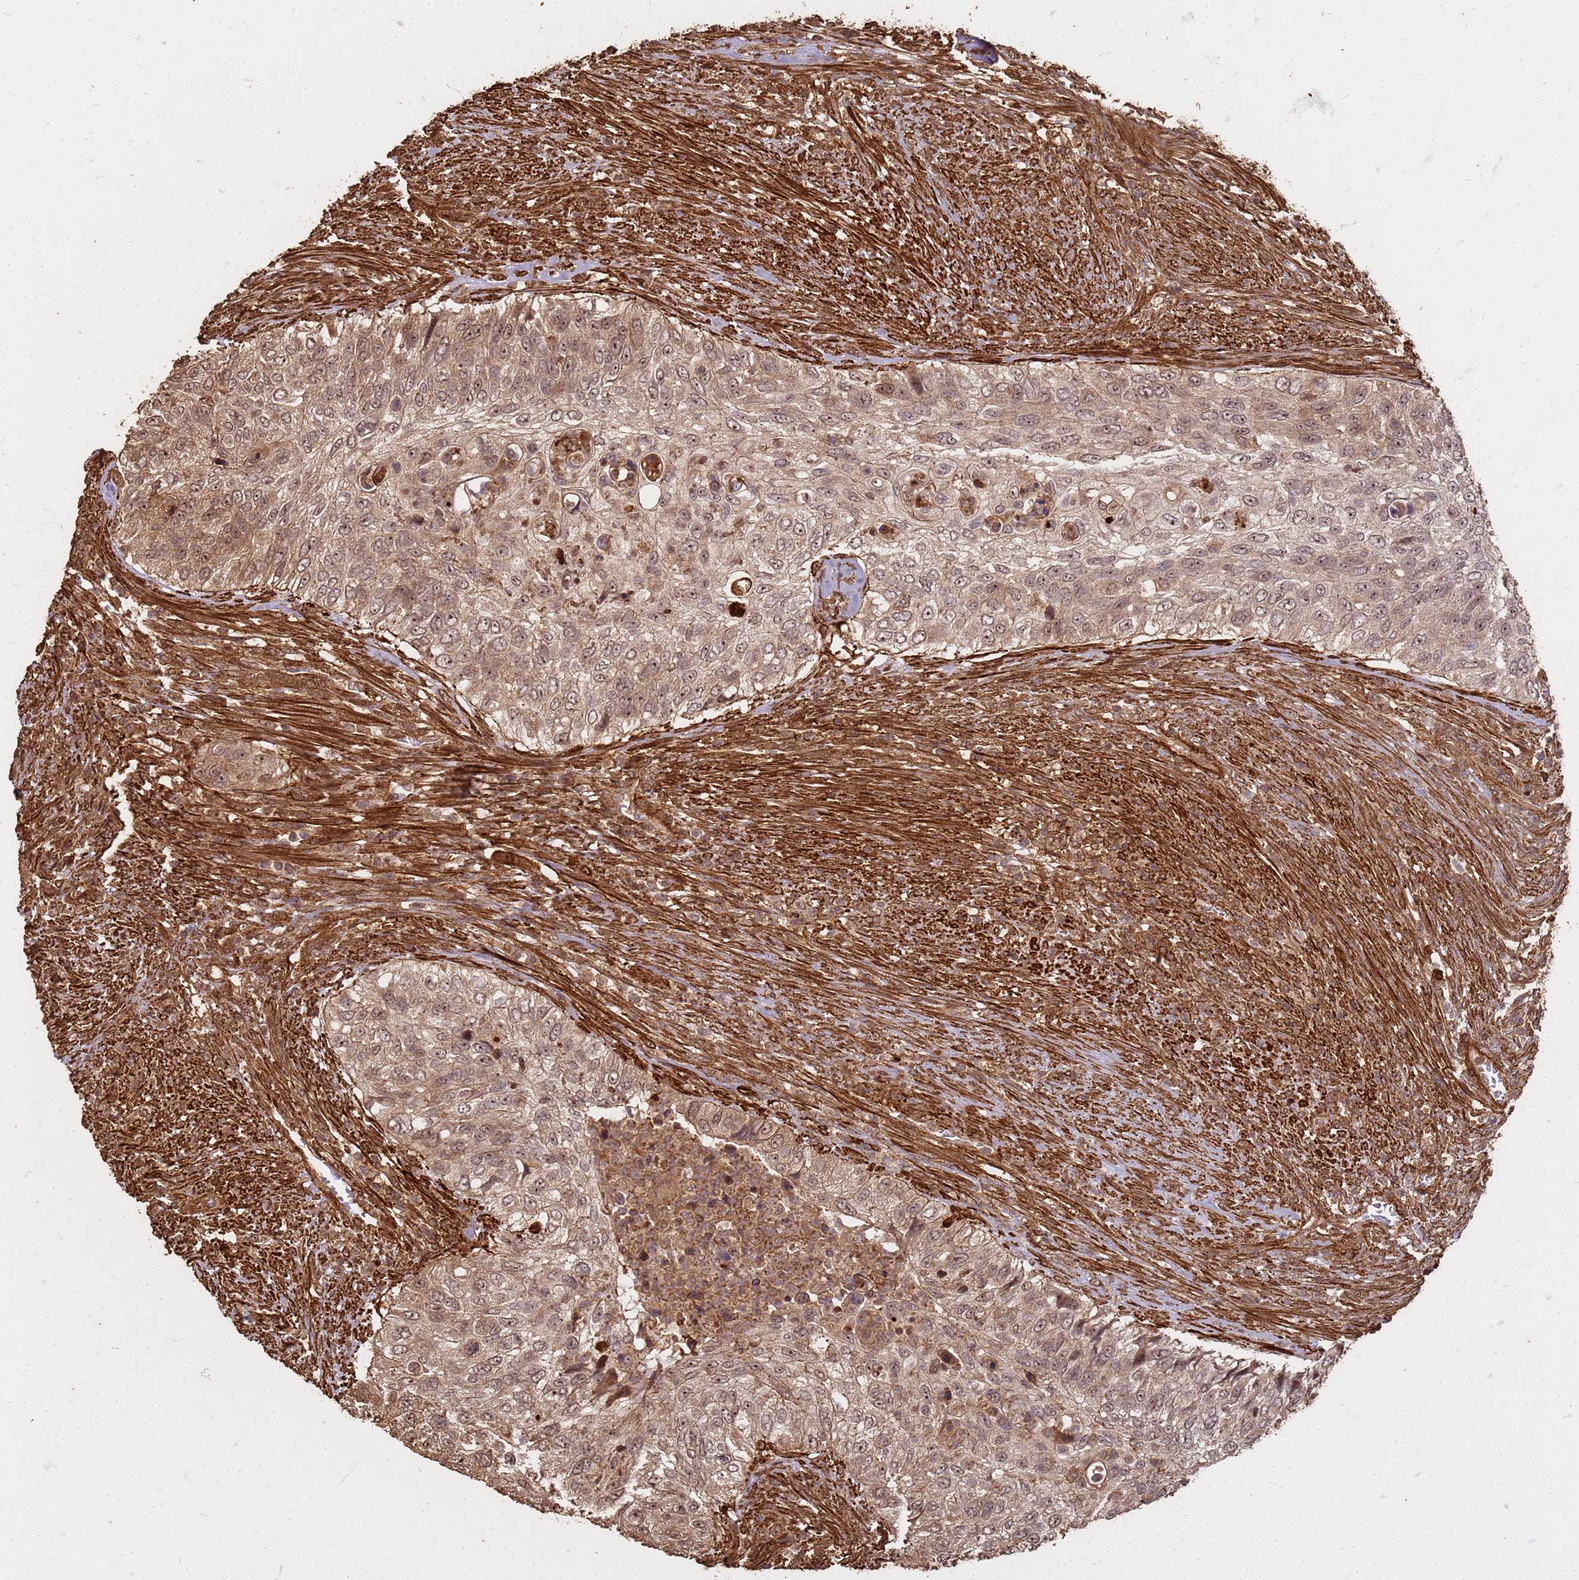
{"staining": {"intensity": "weak", "quantity": ">75%", "location": "cytoplasmic/membranous,nuclear"}, "tissue": "urothelial cancer", "cell_type": "Tumor cells", "image_type": "cancer", "snomed": [{"axis": "morphology", "description": "Urothelial carcinoma, High grade"}, {"axis": "topography", "description": "Urinary bladder"}], "caption": "Weak cytoplasmic/membranous and nuclear staining is appreciated in about >75% of tumor cells in urothelial cancer. The staining was performed using DAB, with brown indicating positive protein expression. Nuclei are stained blue with hematoxylin.", "gene": "KIF26A", "patient": {"sex": "female", "age": 60}}